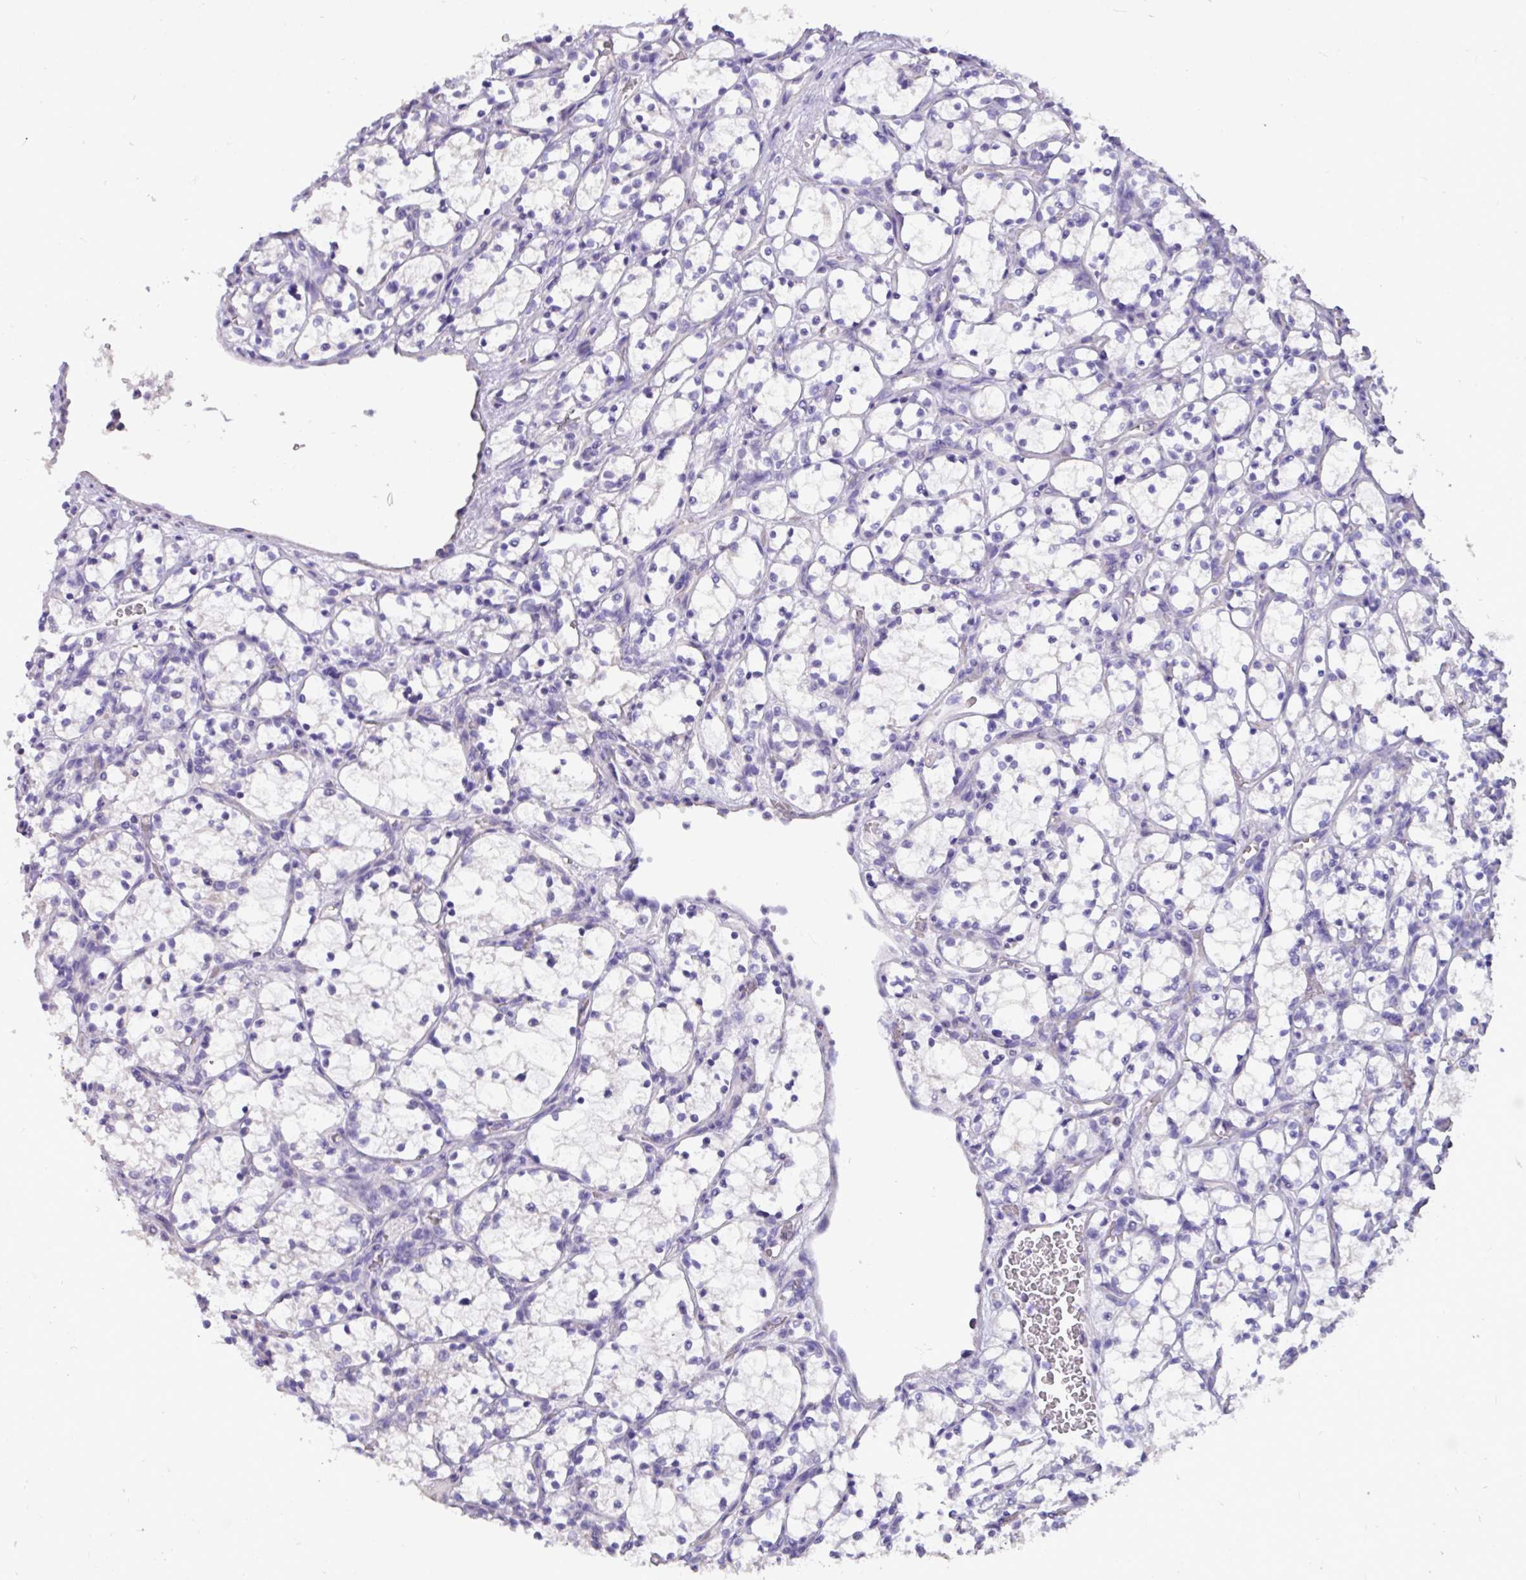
{"staining": {"intensity": "negative", "quantity": "none", "location": "none"}, "tissue": "renal cancer", "cell_type": "Tumor cells", "image_type": "cancer", "snomed": [{"axis": "morphology", "description": "Adenocarcinoma, NOS"}, {"axis": "topography", "description": "Kidney"}], "caption": "Tumor cells are negative for protein expression in human renal cancer (adenocarcinoma).", "gene": "EPCAM", "patient": {"sex": "female", "age": 69}}